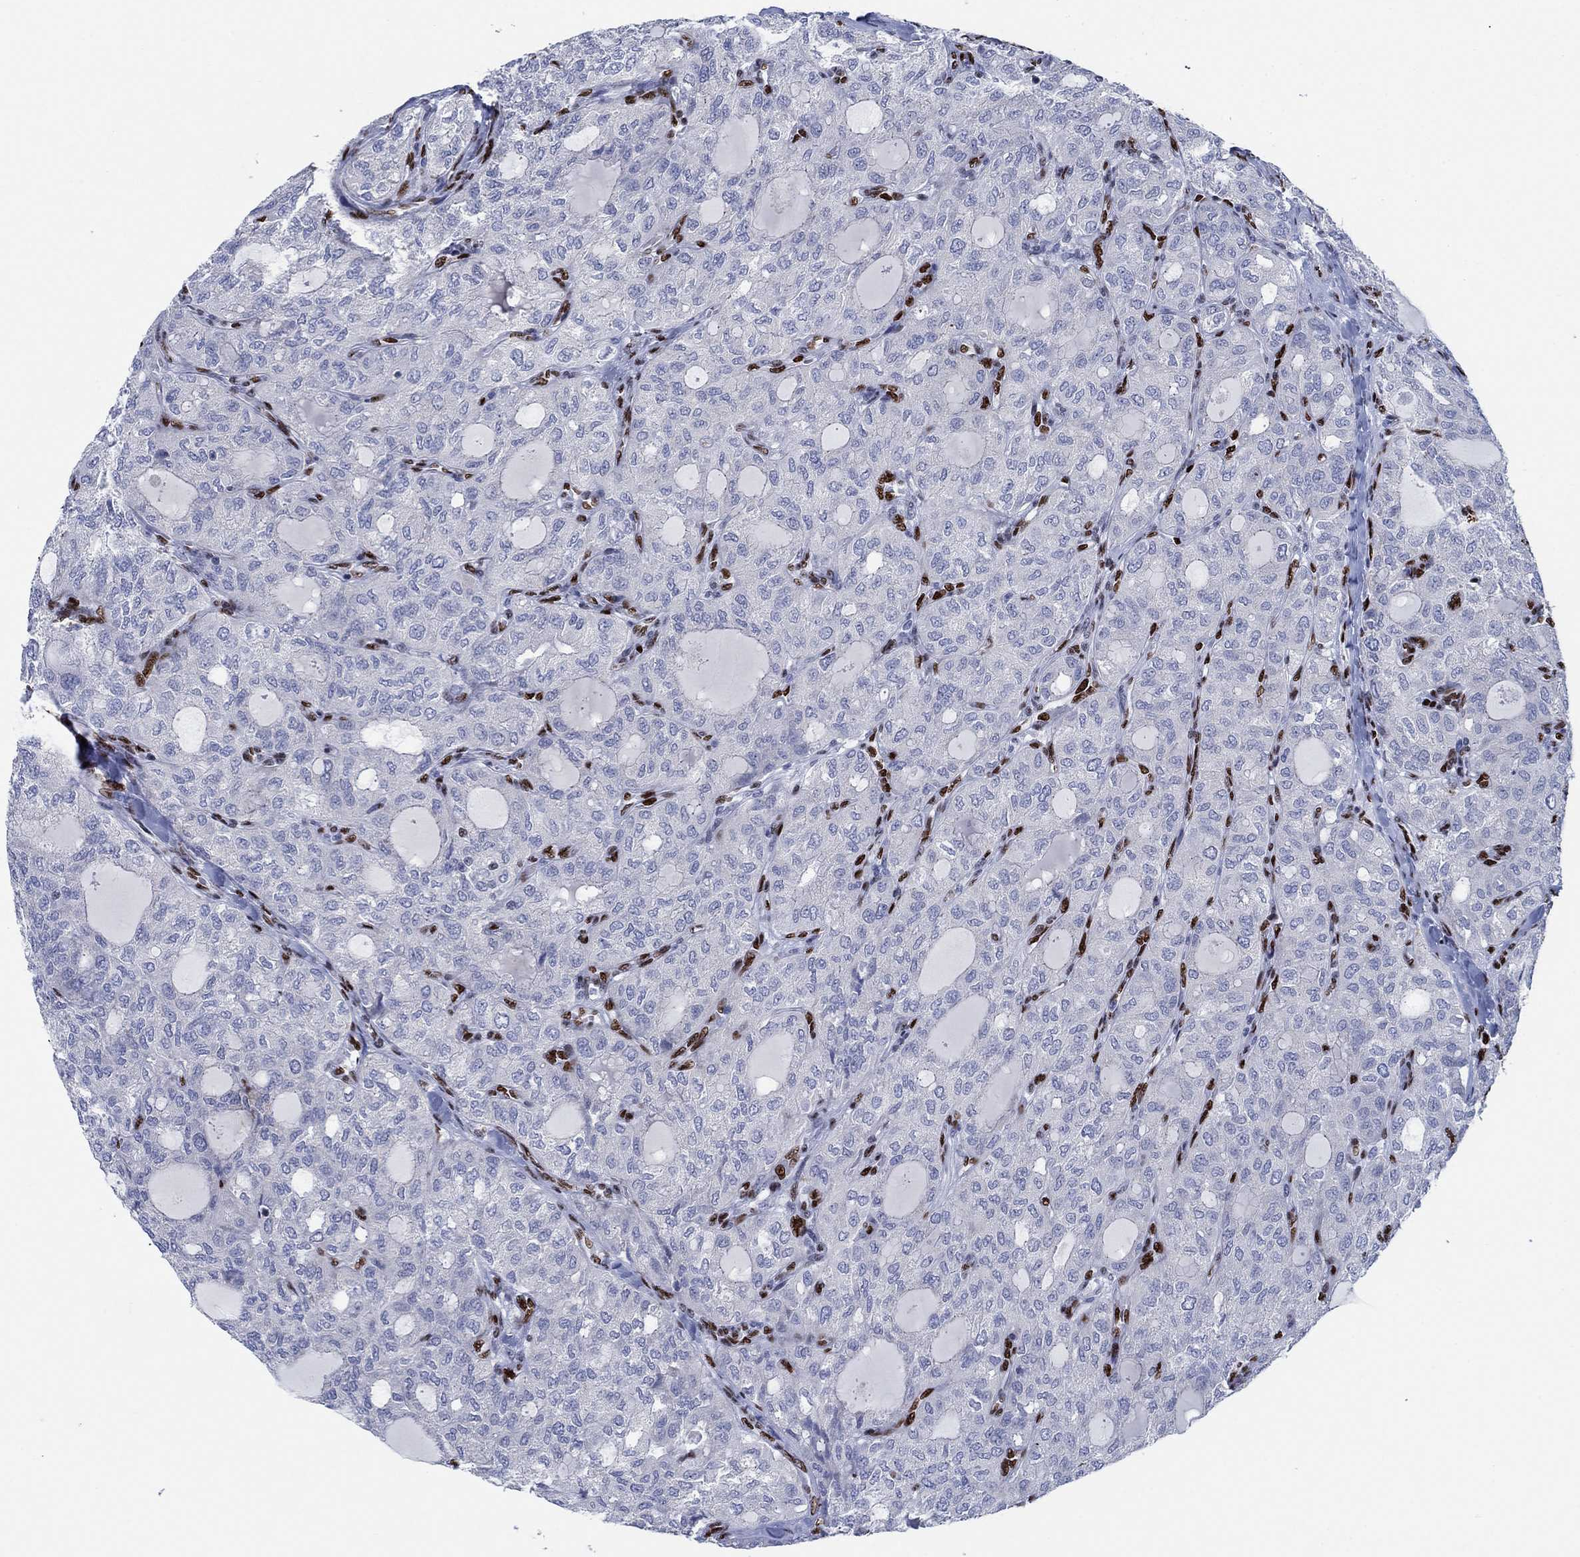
{"staining": {"intensity": "negative", "quantity": "none", "location": "none"}, "tissue": "thyroid cancer", "cell_type": "Tumor cells", "image_type": "cancer", "snomed": [{"axis": "morphology", "description": "Follicular adenoma carcinoma, NOS"}, {"axis": "topography", "description": "Thyroid gland"}], "caption": "DAB immunohistochemical staining of human thyroid cancer exhibits no significant staining in tumor cells.", "gene": "ZEB1", "patient": {"sex": "male", "age": 75}}